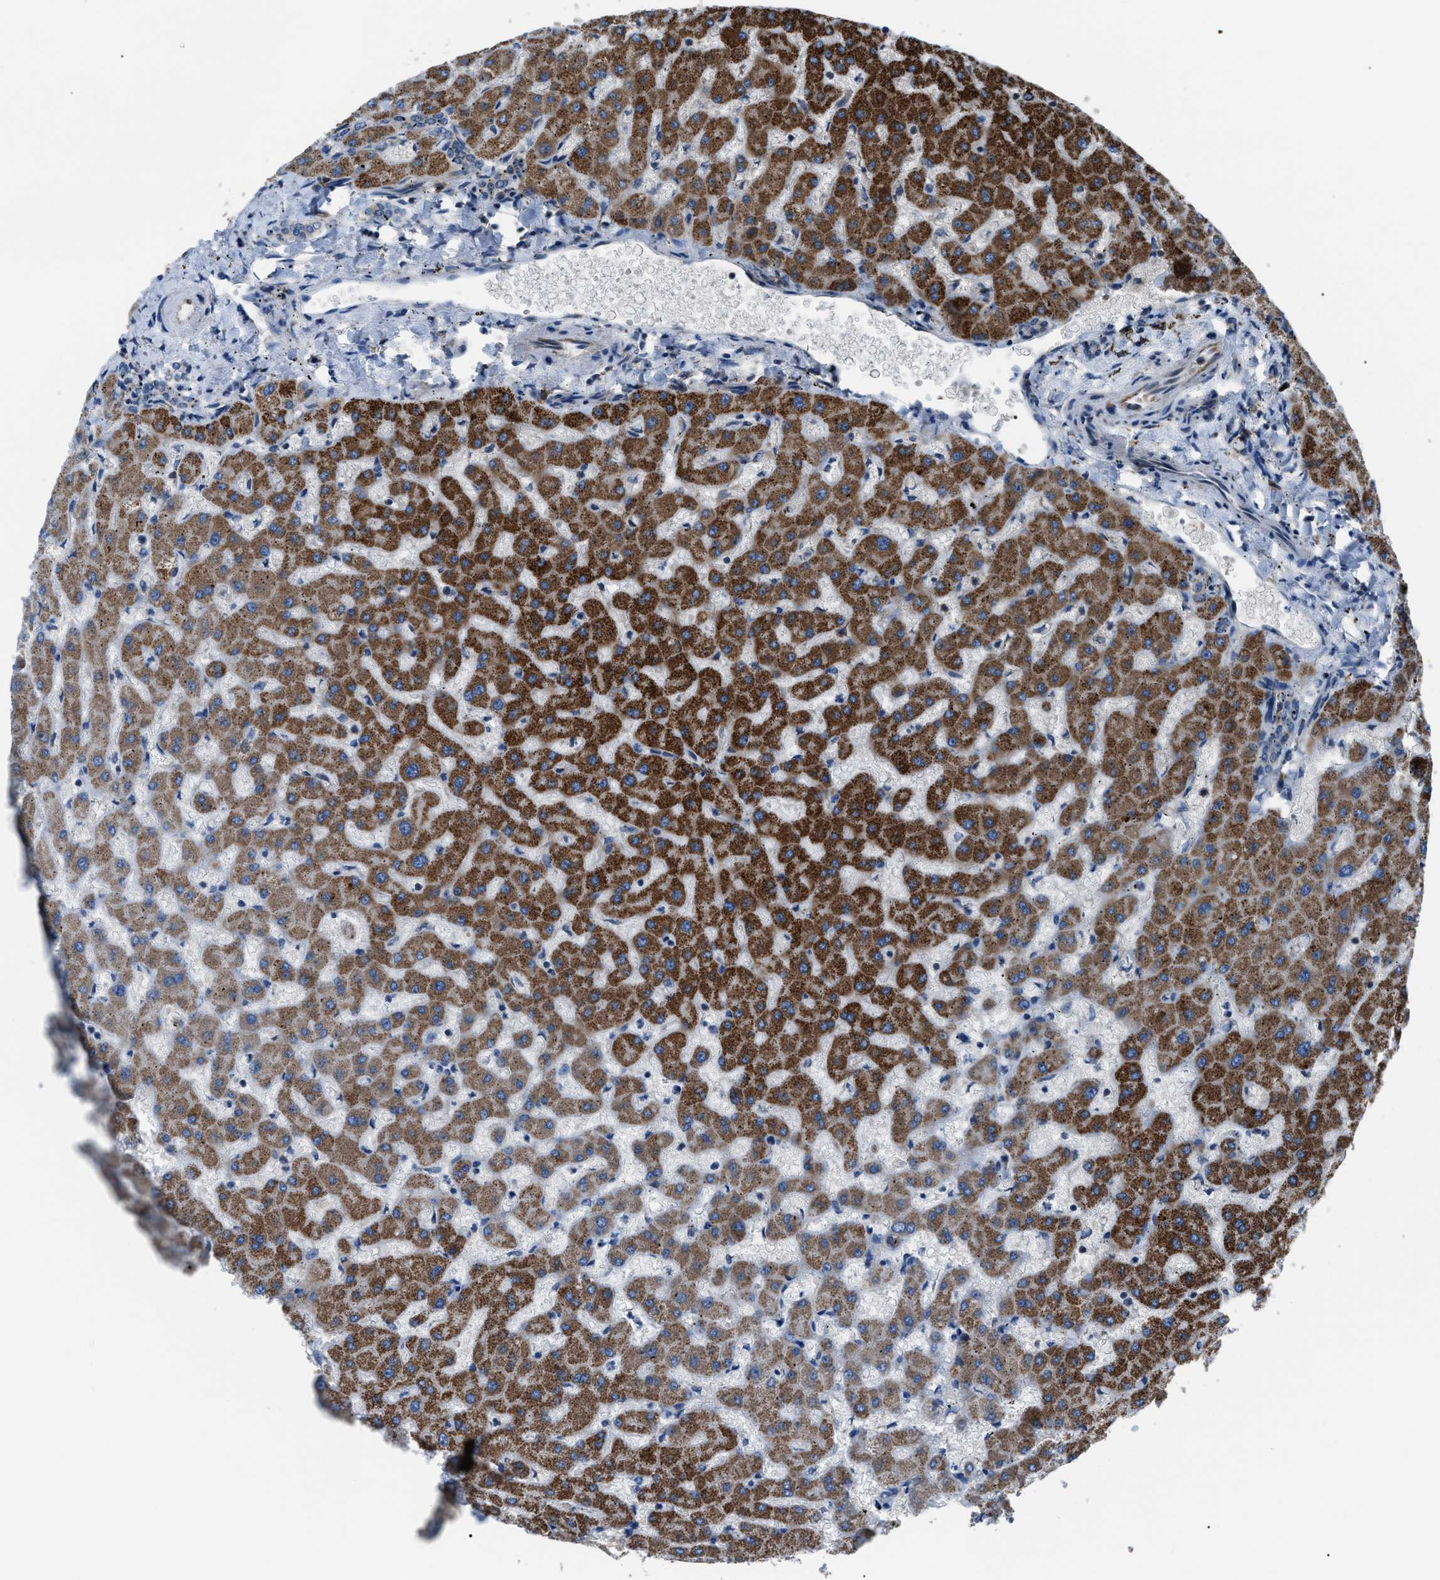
{"staining": {"intensity": "negative", "quantity": "none", "location": "none"}, "tissue": "liver", "cell_type": "Cholangiocytes", "image_type": "normal", "snomed": [{"axis": "morphology", "description": "Normal tissue, NOS"}, {"axis": "topography", "description": "Liver"}], "caption": "Immunohistochemistry micrograph of unremarkable liver stained for a protein (brown), which displays no positivity in cholangiocytes. The staining is performed using DAB brown chromogen with nuclei counter-stained in using hematoxylin.", "gene": "AGO2", "patient": {"sex": "female", "age": 63}}